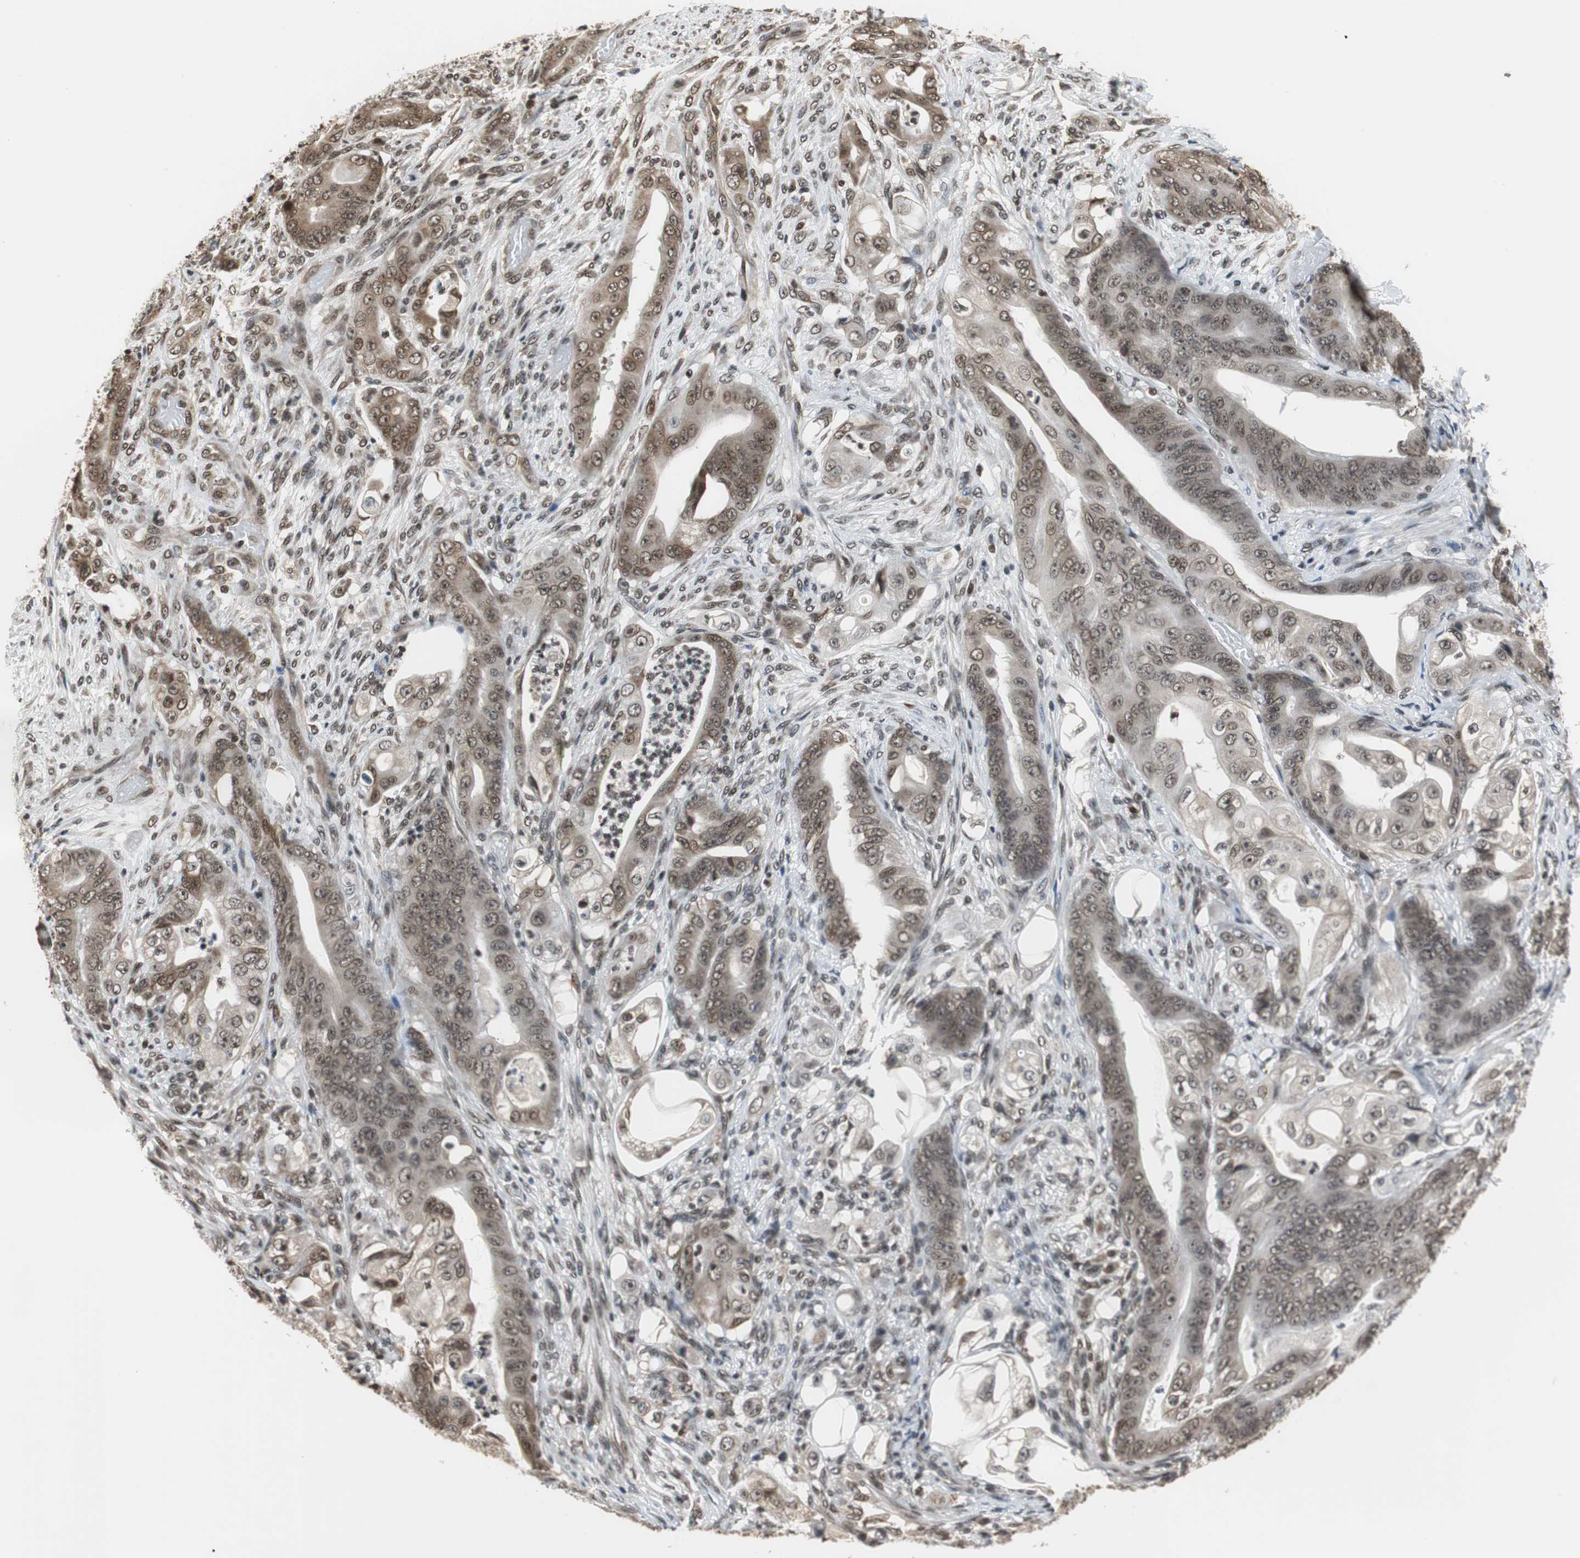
{"staining": {"intensity": "moderate", "quantity": ">75%", "location": "cytoplasmic/membranous,nuclear"}, "tissue": "stomach cancer", "cell_type": "Tumor cells", "image_type": "cancer", "snomed": [{"axis": "morphology", "description": "Adenocarcinoma, NOS"}, {"axis": "topography", "description": "Stomach"}], "caption": "Immunohistochemical staining of human adenocarcinoma (stomach) exhibits moderate cytoplasmic/membranous and nuclear protein positivity in about >75% of tumor cells.", "gene": "REST", "patient": {"sex": "female", "age": 73}}